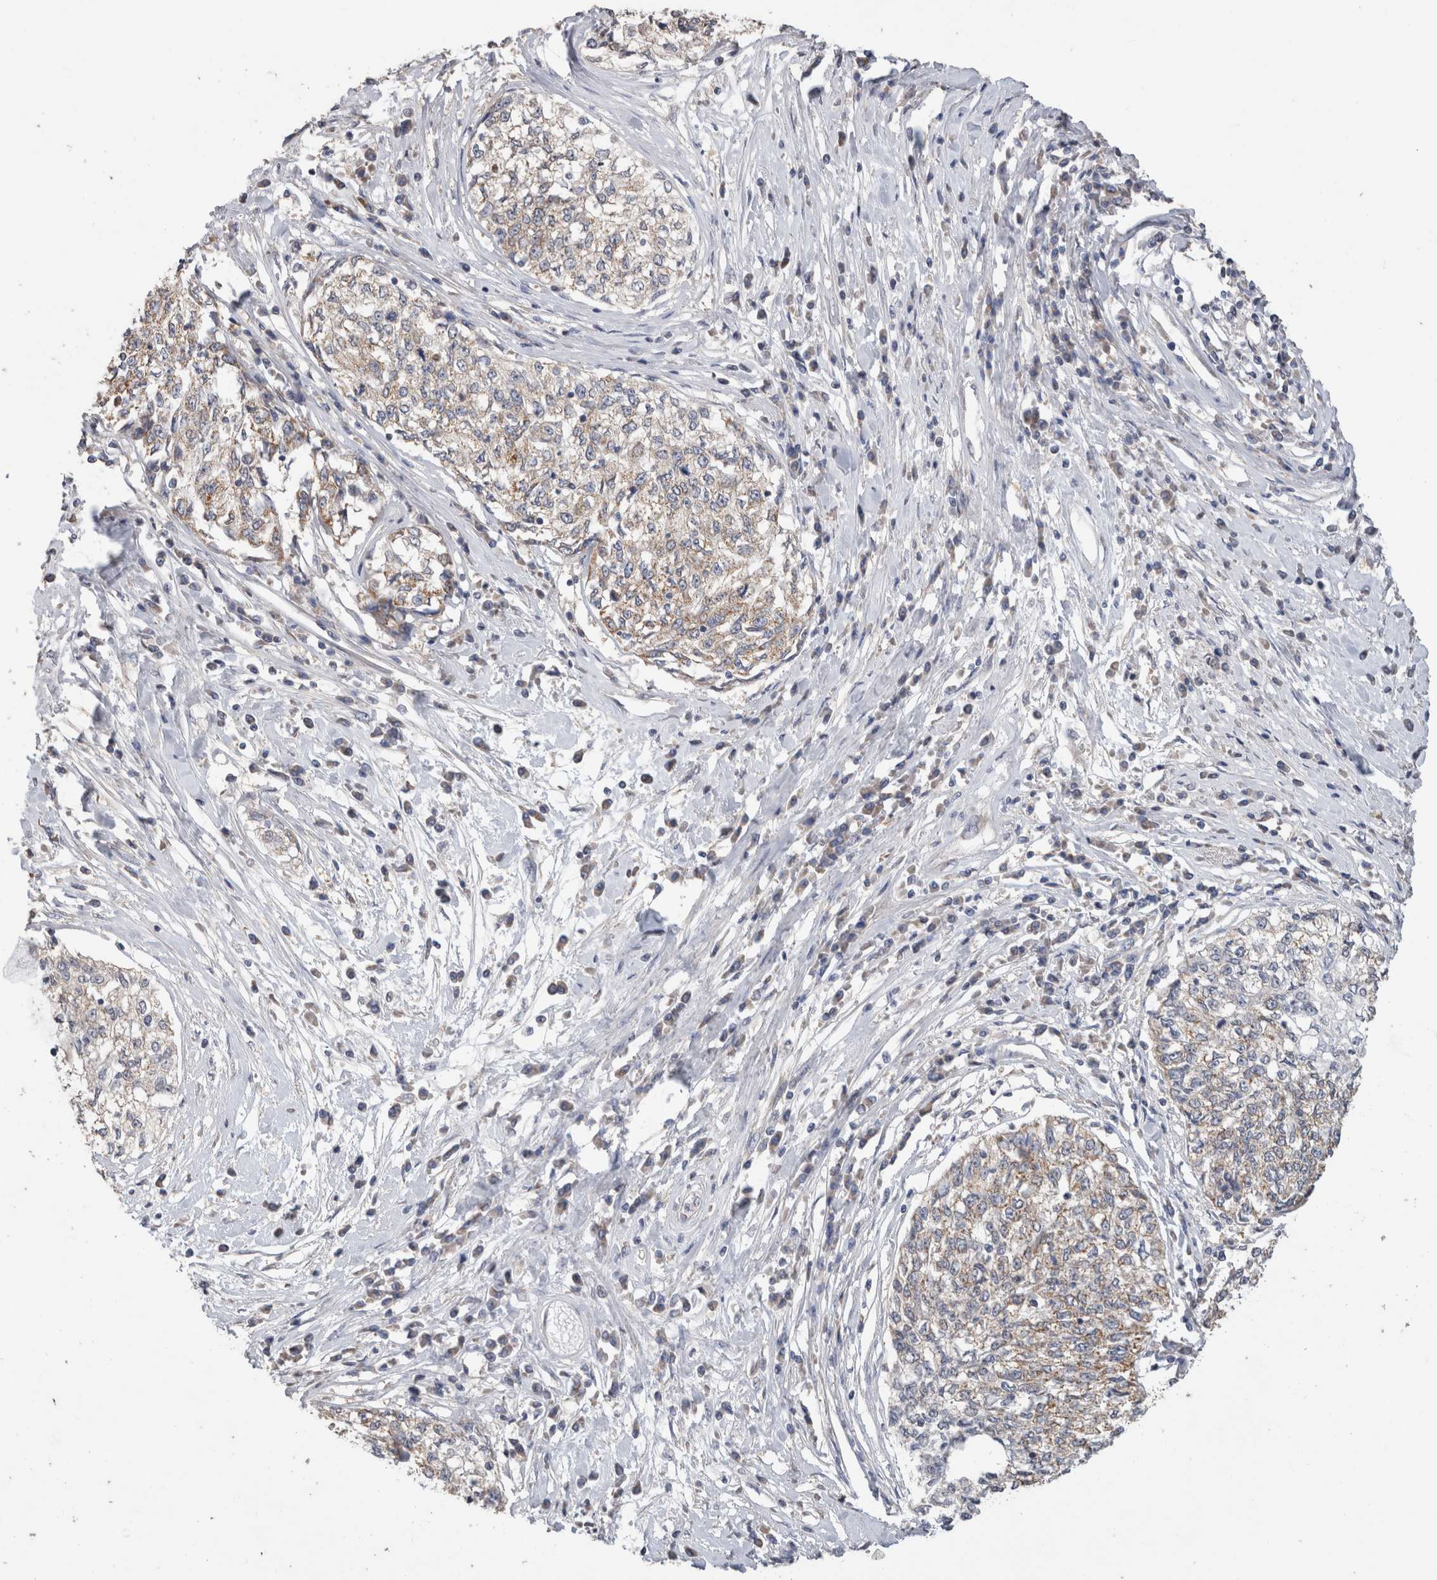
{"staining": {"intensity": "weak", "quantity": ">75%", "location": "cytoplasmic/membranous"}, "tissue": "cervical cancer", "cell_type": "Tumor cells", "image_type": "cancer", "snomed": [{"axis": "morphology", "description": "Squamous cell carcinoma, NOS"}, {"axis": "topography", "description": "Cervix"}], "caption": "Human cervical squamous cell carcinoma stained with a protein marker demonstrates weak staining in tumor cells.", "gene": "IARS2", "patient": {"sex": "female", "age": 57}}